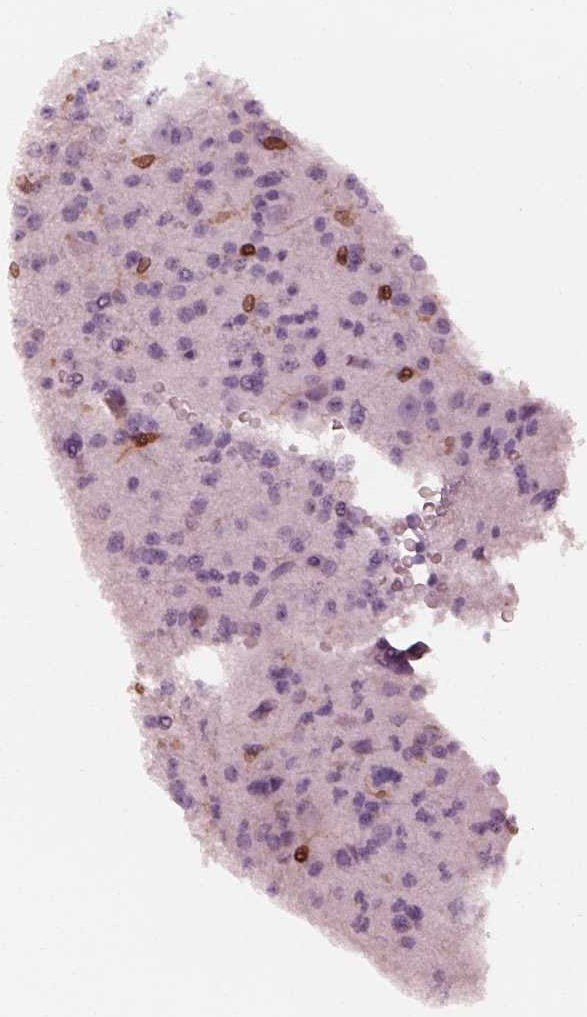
{"staining": {"intensity": "negative", "quantity": "none", "location": "none"}, "tissue": "glioma", "cell_type": "Tumor cells", "image_type": "cancer", "snomed": [{"axis": "morphology", "description": "Glioma, malignant, Low grade"}, {"axis": "topography", "description": "Brain"}], "caption": "High power microscopy image of an immunohistochemistry (IHC) image of glioma, revealing no significant expression in tumor cells. The staining is performed using DAB brown chromogen with nuclei counter-stained in using hematoxylin.", "gene": "ALOX5", "patient": {"sex": "male", "age": 27}}